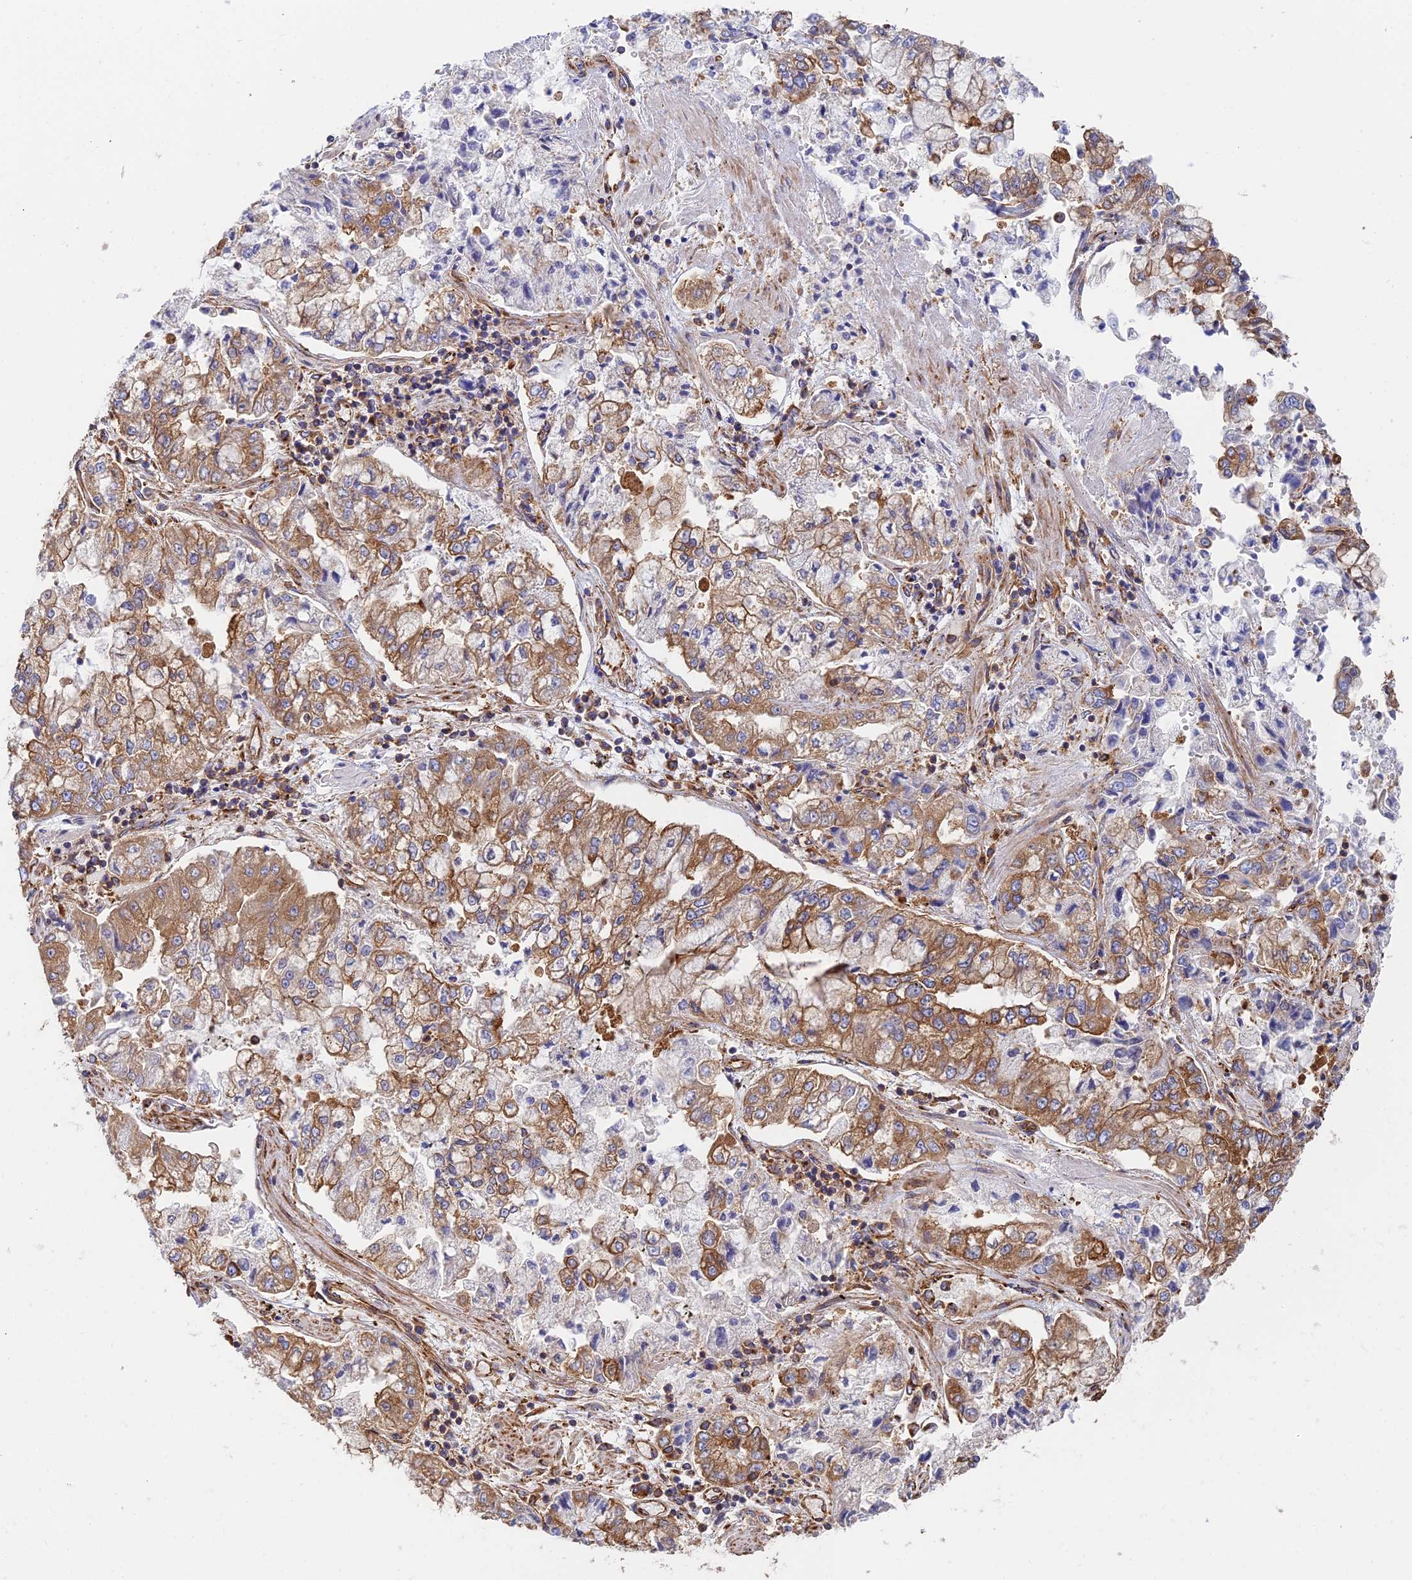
{"staining": {"intensity": "moderate", "quantity": ">75%", "location": "cytoplasmic/membranous"}, "tissue": "stomach cancer", "cell_type": "Tumor cells", "image_type": "cancer", "snomed": [{"axis": "morphology", "description": "Adenocarcinoma, NOS"}, {"axis": "topography", "description": "Stomach"}], "caption": "Tumor cells exhibit medium levels of moderate cytoplasmic/membranous expression in about >75% of cells in human stomach cancer.", "gene": "DCTN2", "patient": {"sex": "male", "age": 76}}